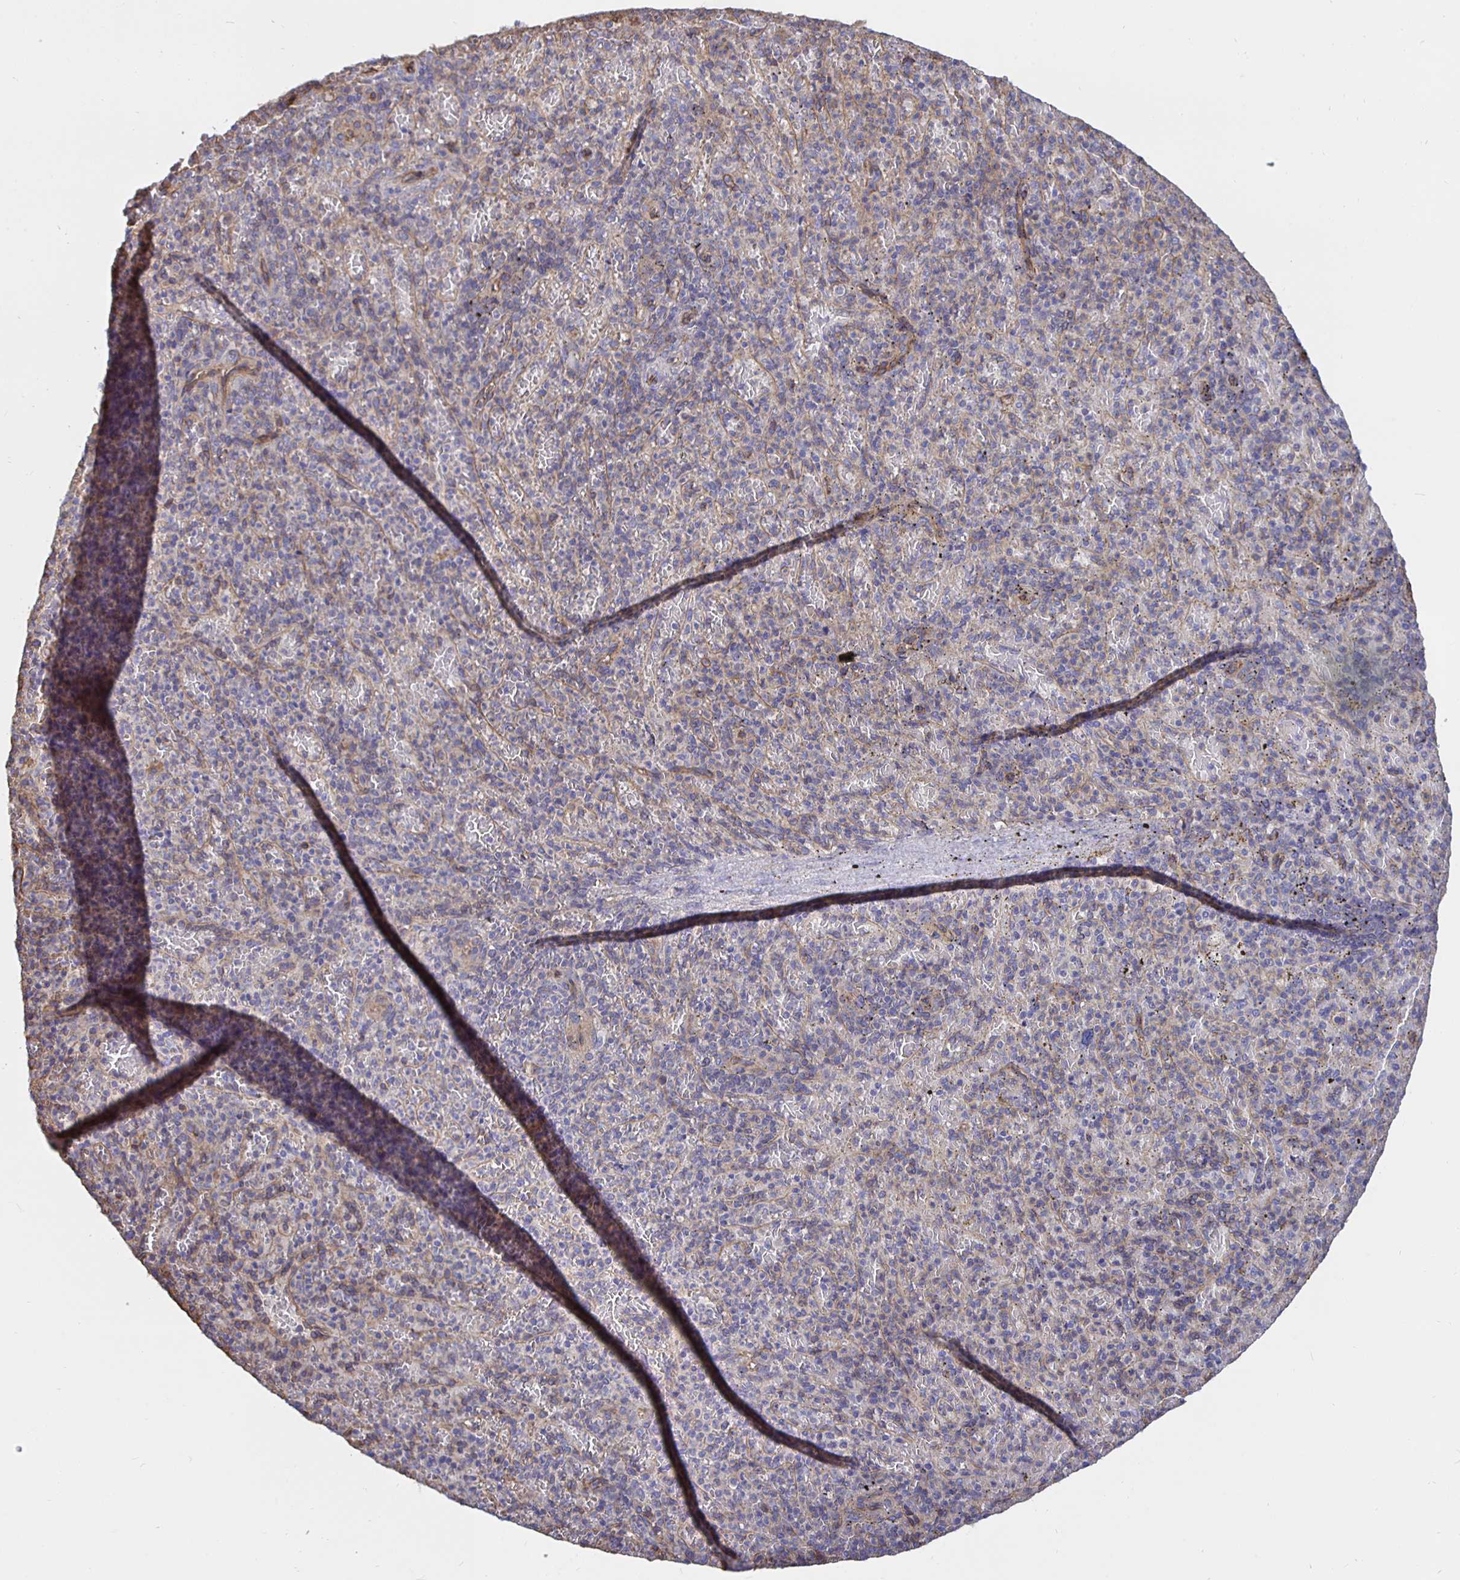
{"staining": {"intensity": "negative", "quantity": "none", "location": "none"}, "tissue": "spleen", "cell_type": "Cells in red pulp", "image_type": "normal", "snomed": [{"axis": "morphology", "description": "Normal tissue, NOS"}, {"axis": "topography", "description": "Spleen"}], "caption": "A high-resolution image shows immunohistochemistry (IHC) staining of normal spleen, which displays no significant positivity in cells in red pulp.", "gene": "ARHGEF39", "patient": {"sex": "female", "age": 74}}